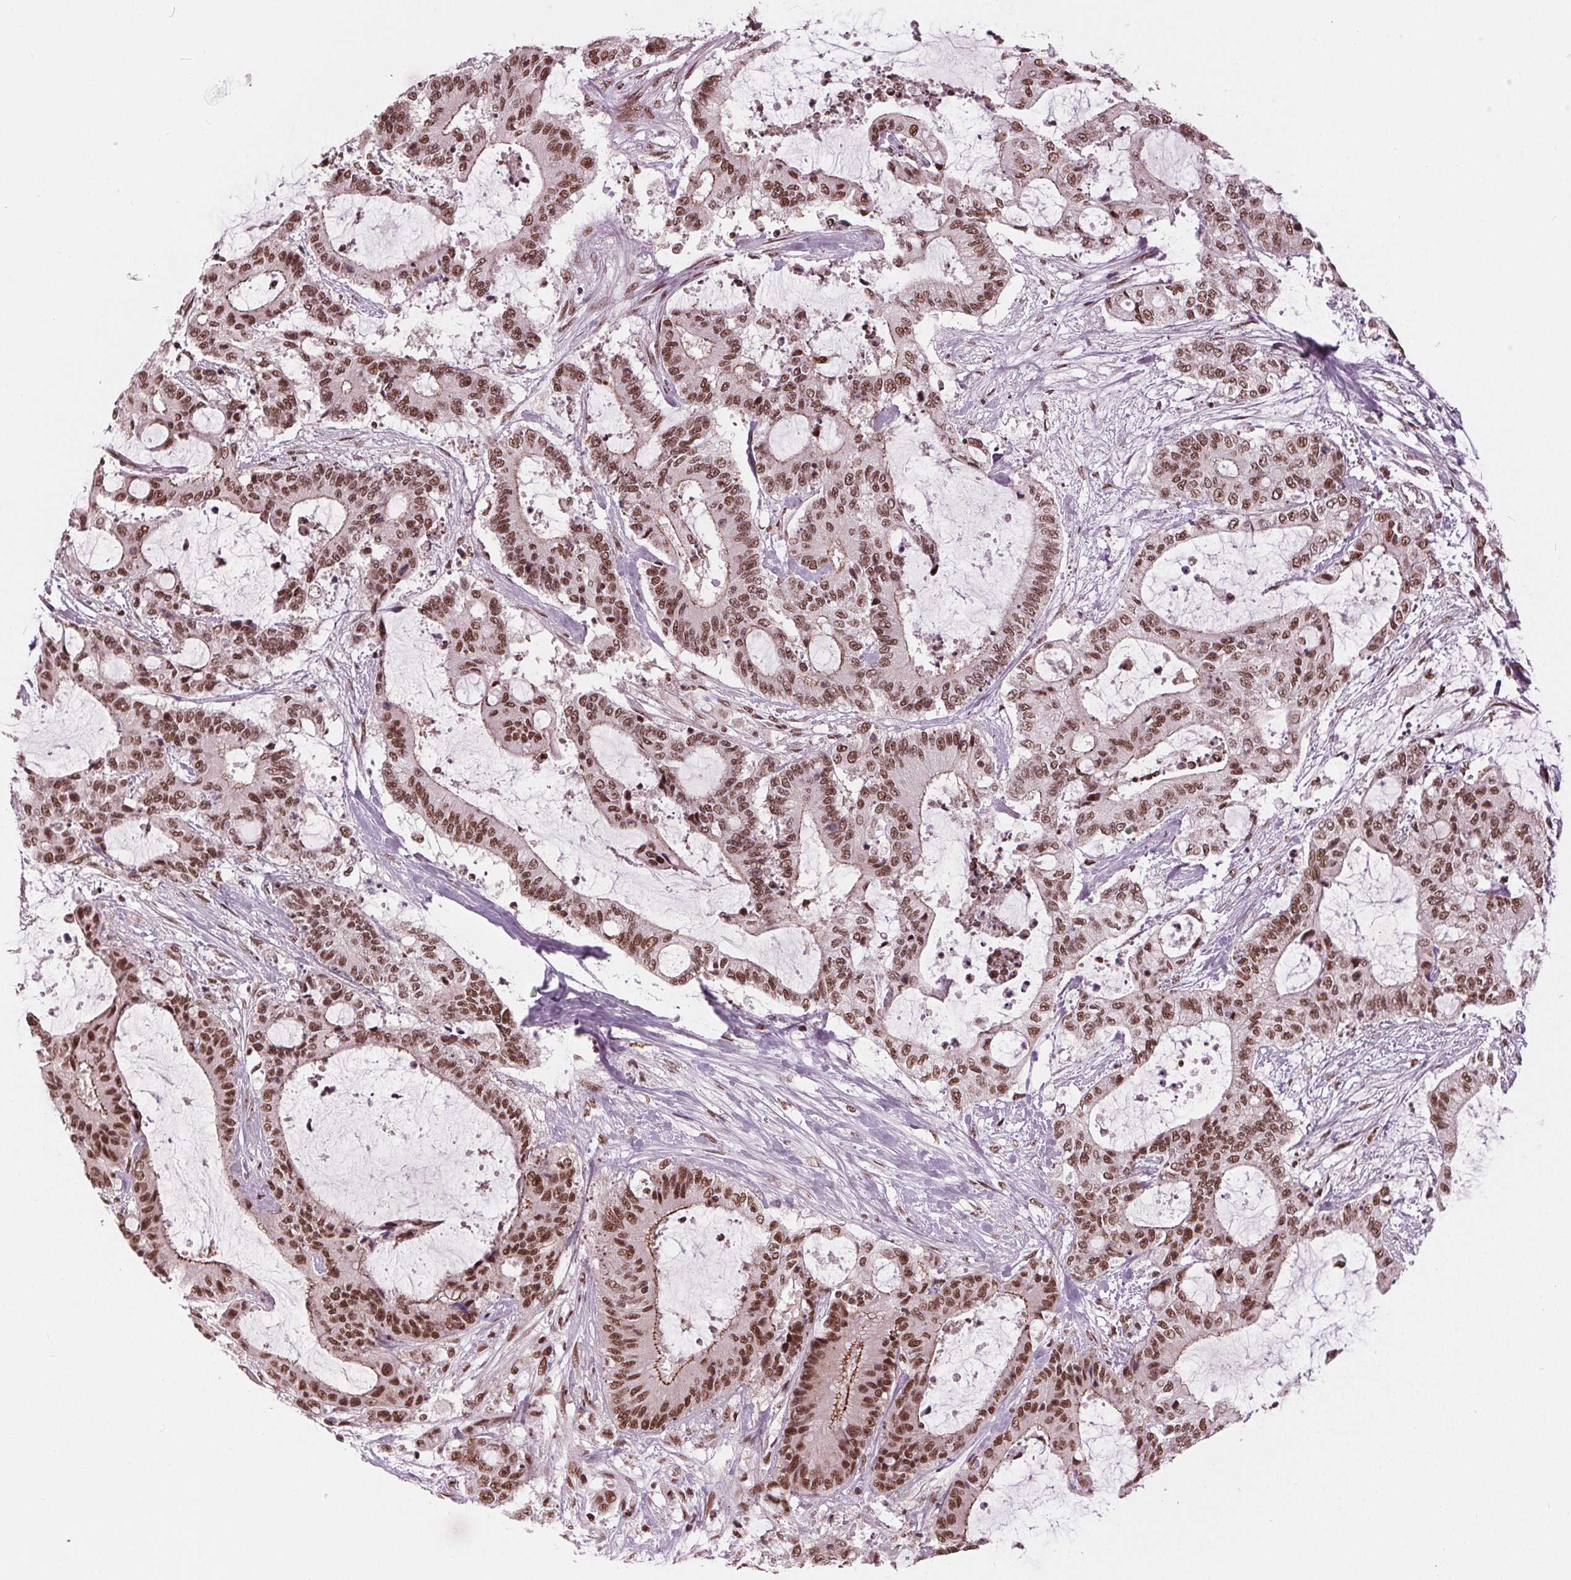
{"staining": {"intensity": "moderate", "quantity": ">75%", "location": "cytoplasmic/membranous,nuclear"}, "tissue": "liver cancer", "cell_type": "Tumor cells", "image_type": "cancer", "snomed": [{"axis": "morphology", "description": "Cholangiocarcinoma"}, {"axis": "topography", "description": "Liver"}], "caption": "A brown stain highlights moderate cytoplasmic/membranous and nuclear expression of a protein in human liver cancer (cholangiocarcinoma) tumor cells. Nuclei are stained in blue.", "gene": "LSM2", "patient": {"sex": "female", "age": 73}}